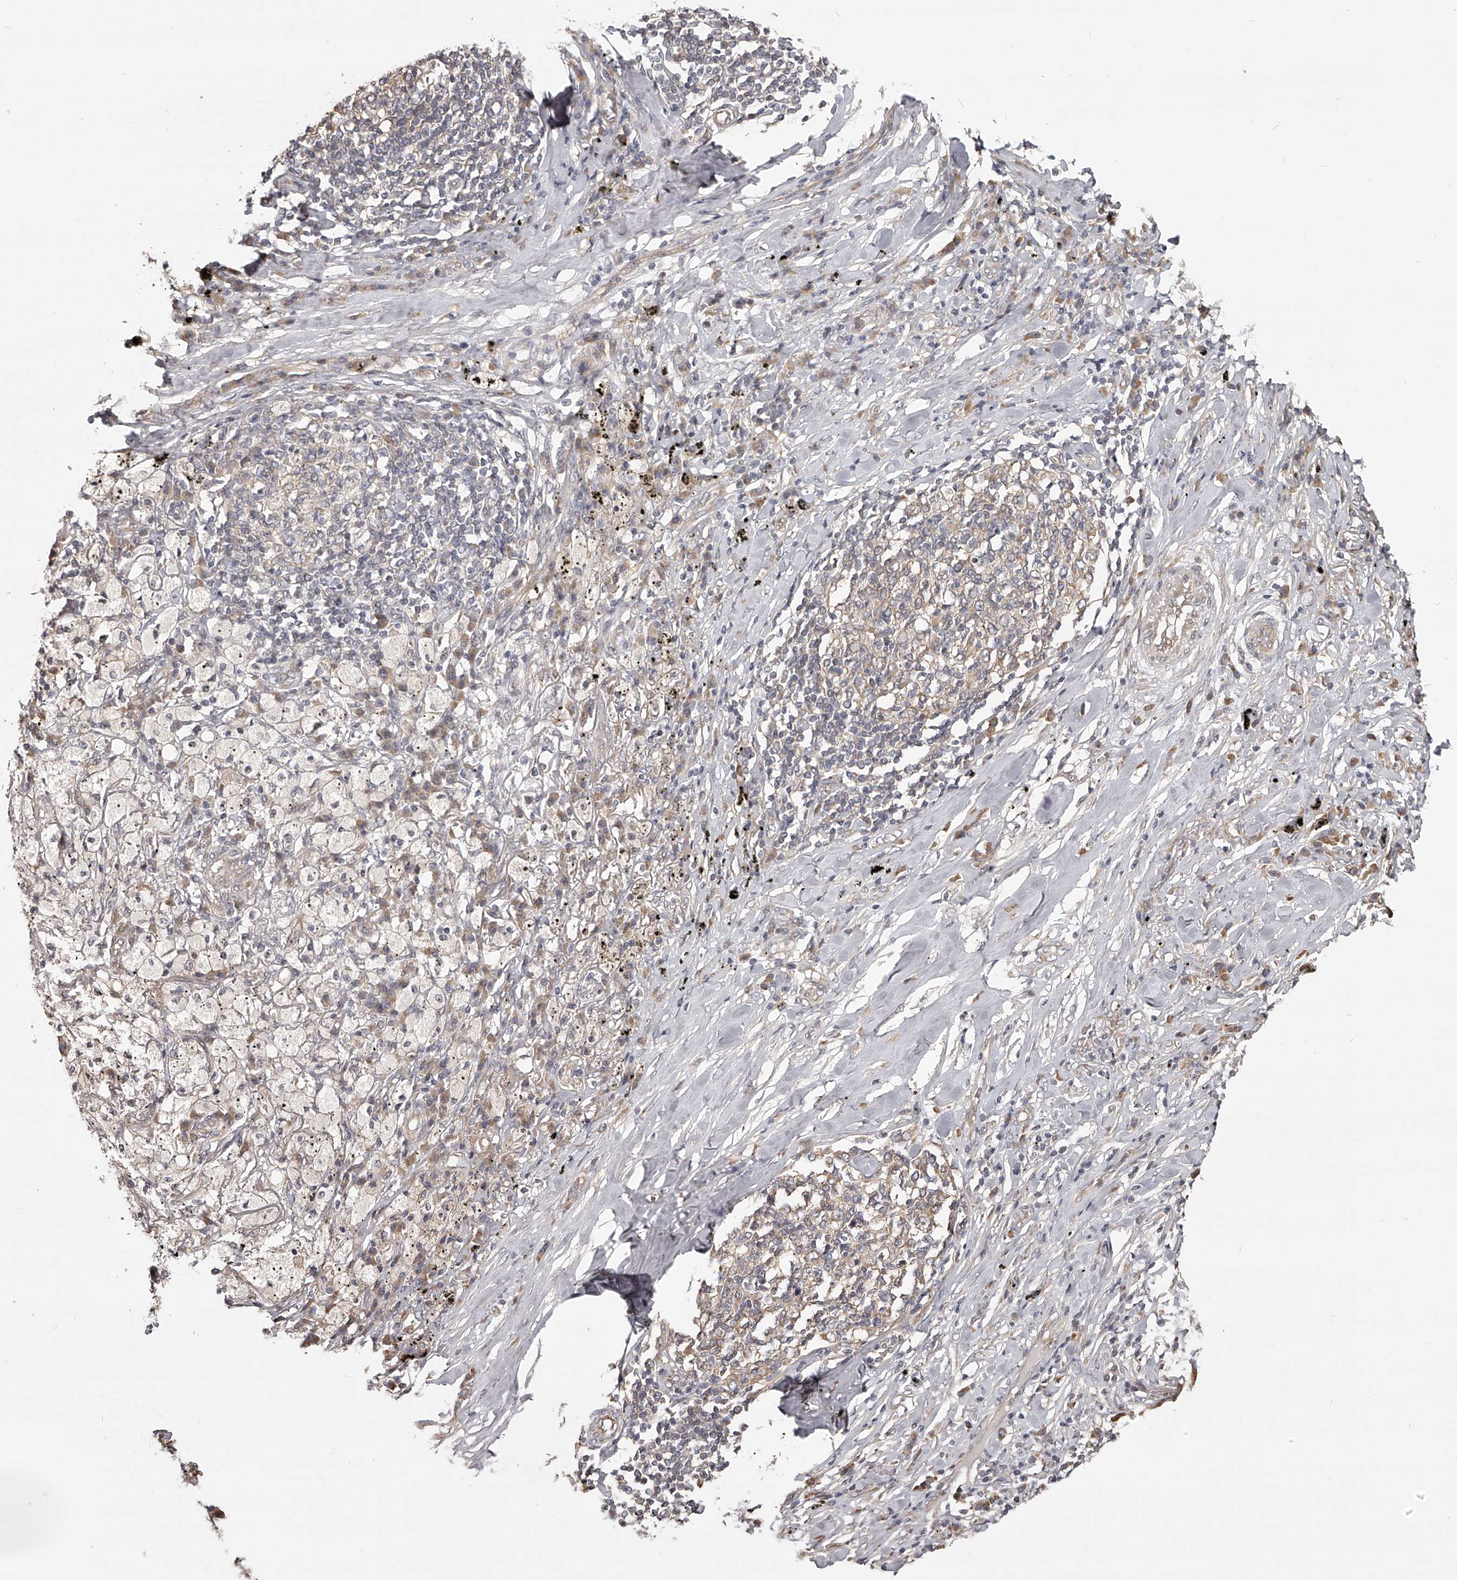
{"staining": {"intensity": "weak", "quantity": "<25%", "location": "cytoplasmic/membranous"}, "tissue": "lung cancer", "cell_type": "Tumor cells", "image_type": "cancer", "snomed": [{"axis": "morphology", "description": "Squamous cell carcinoma, NOS"}, {"axis": "topography", "description": "Lung"}], "caption": "A high-resolution image shows immunohistochemistry (IHC) staining of lung cancer (squamous cell carcinoma), which reveals no significant staining in tumor cells.", "gene": "ZNF582", "patient": {"sex": "female", "age": 63}}